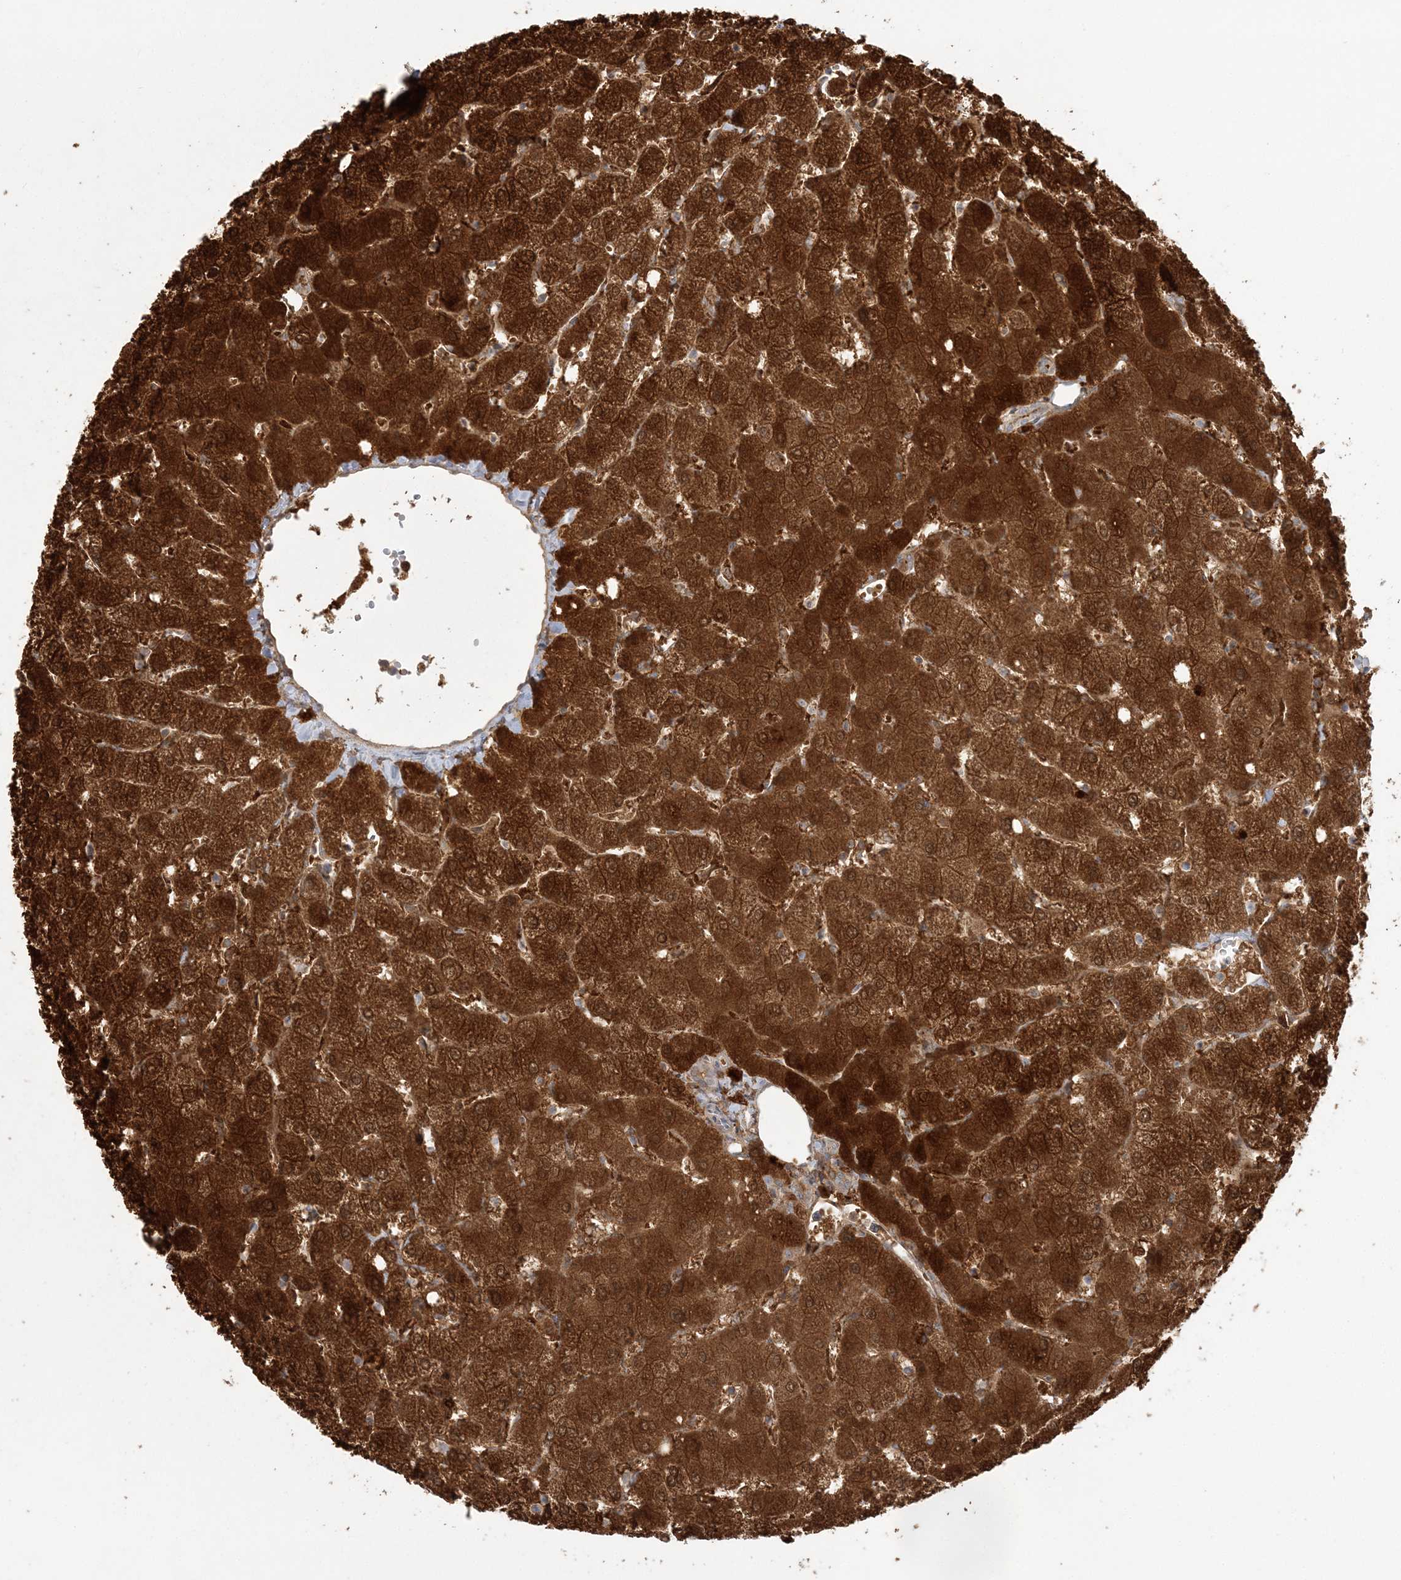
{"staining": {"intensity": "weak", "quantity": "<25%", "location": "cytoplasmic/membranous"}, "tissue": "liver", "cell_type": "Cholangiocytes", "image_type": "normal", "snomed": [{"axis": "morphology", "description": "Normal tissue, NOS"}, {"axis": "topography", "description": "Liver"}], "caption": "This is a image of immunohistochemistry staining of normal liver, which shows no expression in cholangiocytes. (DAB (3,3'-diaminobenzidine) immunohistochemistry (IHC) visualized using brightfield microscopy, high magnification).", "gene": "HAAO", "patient": {"sex": "female", "age": 54}}